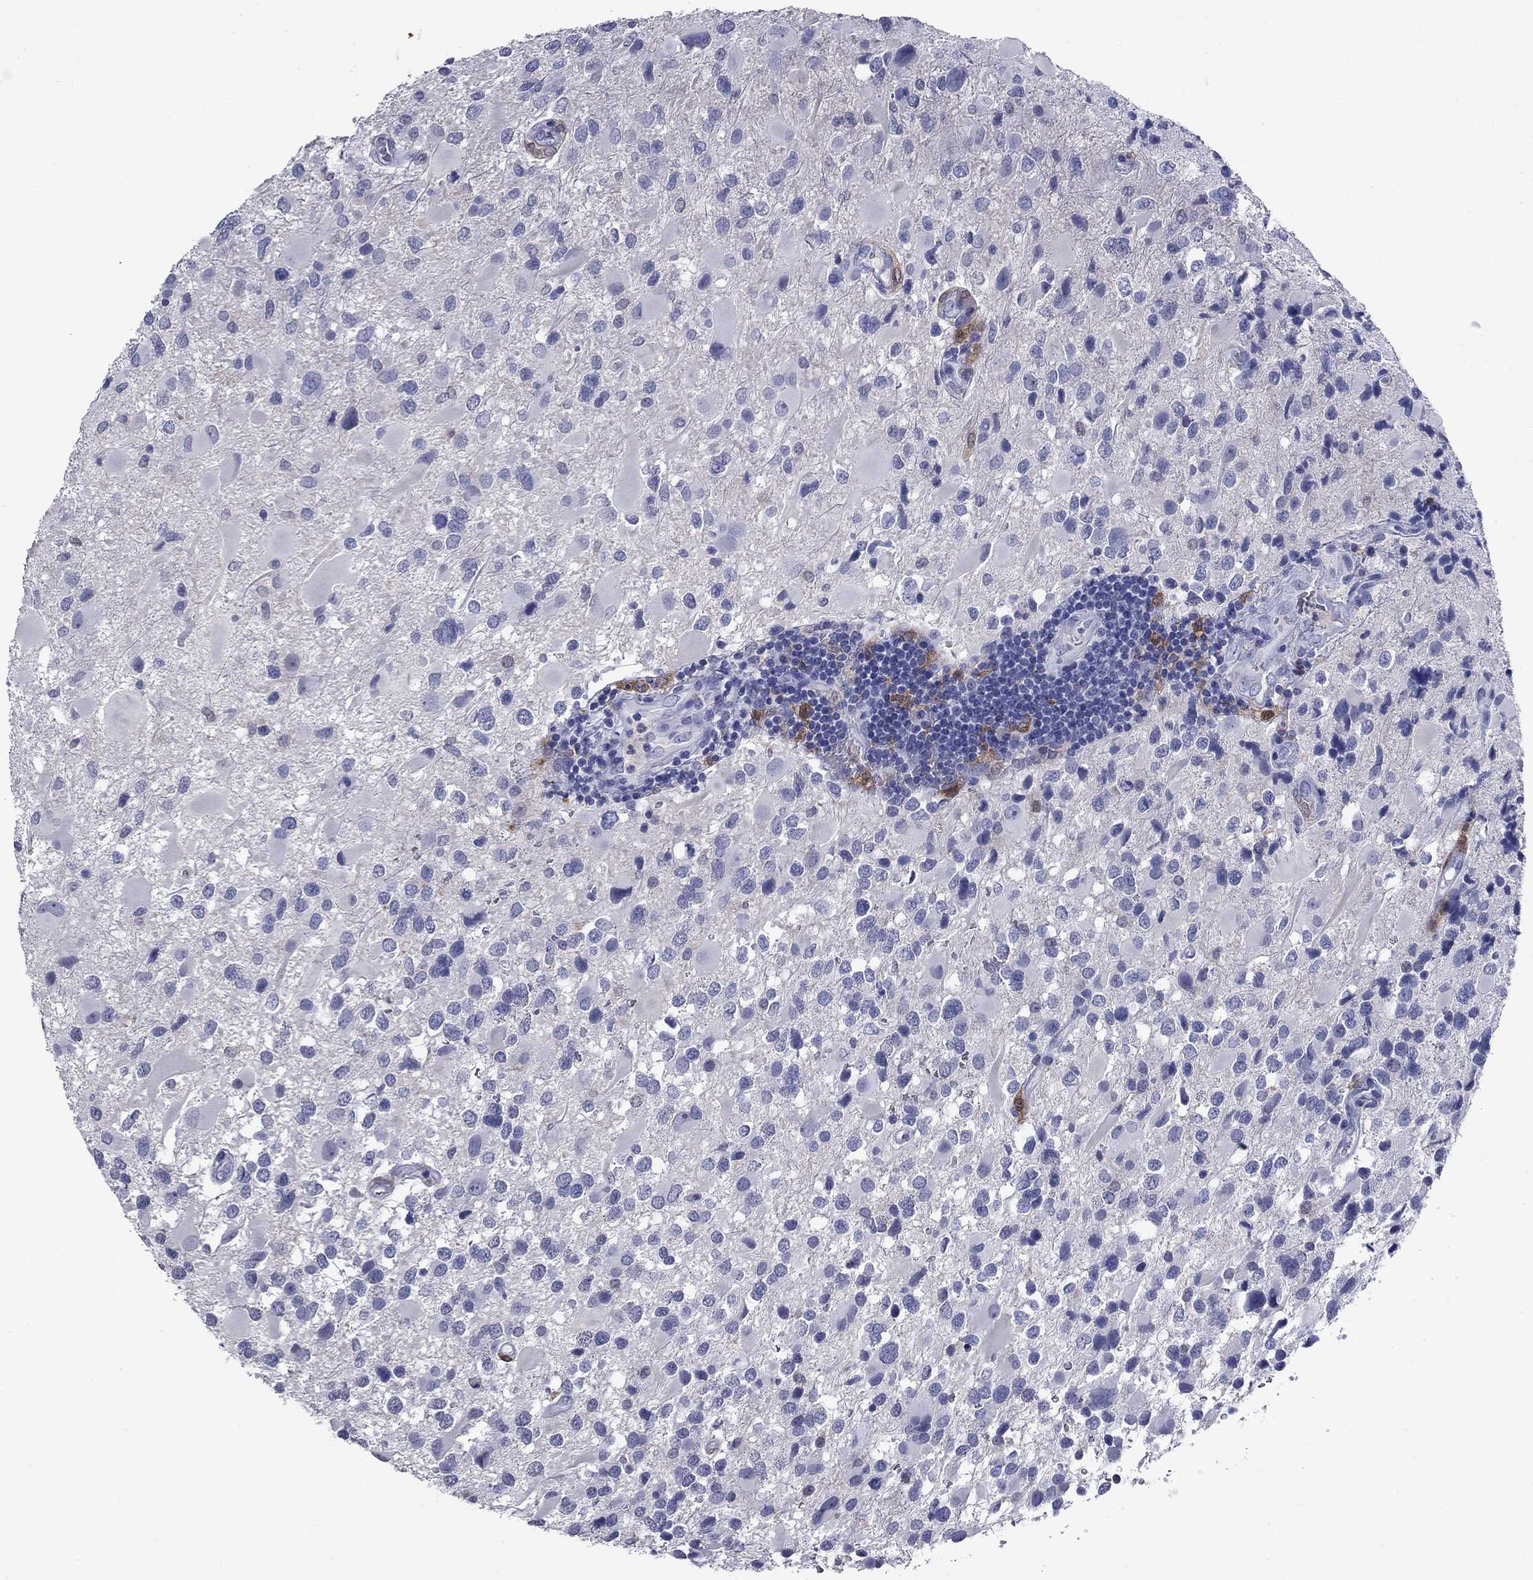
{"staining": {"intensity": "negative", "quantity": "none", "location": "none"}, "tissue": "glioma", "cell_type": "Tumor cells", "image_type": "cancer", "snomed": [{"axis": "morphology", "description": "Glioma, malignant, Low grade"}, {"axis": "topography", "description": "Brain"}], "caption": "Image shows no significant protein positivity in tumor cells of glioma.", "gene": "CFAP119", "patient": {"sex": "female", "age": 32}}